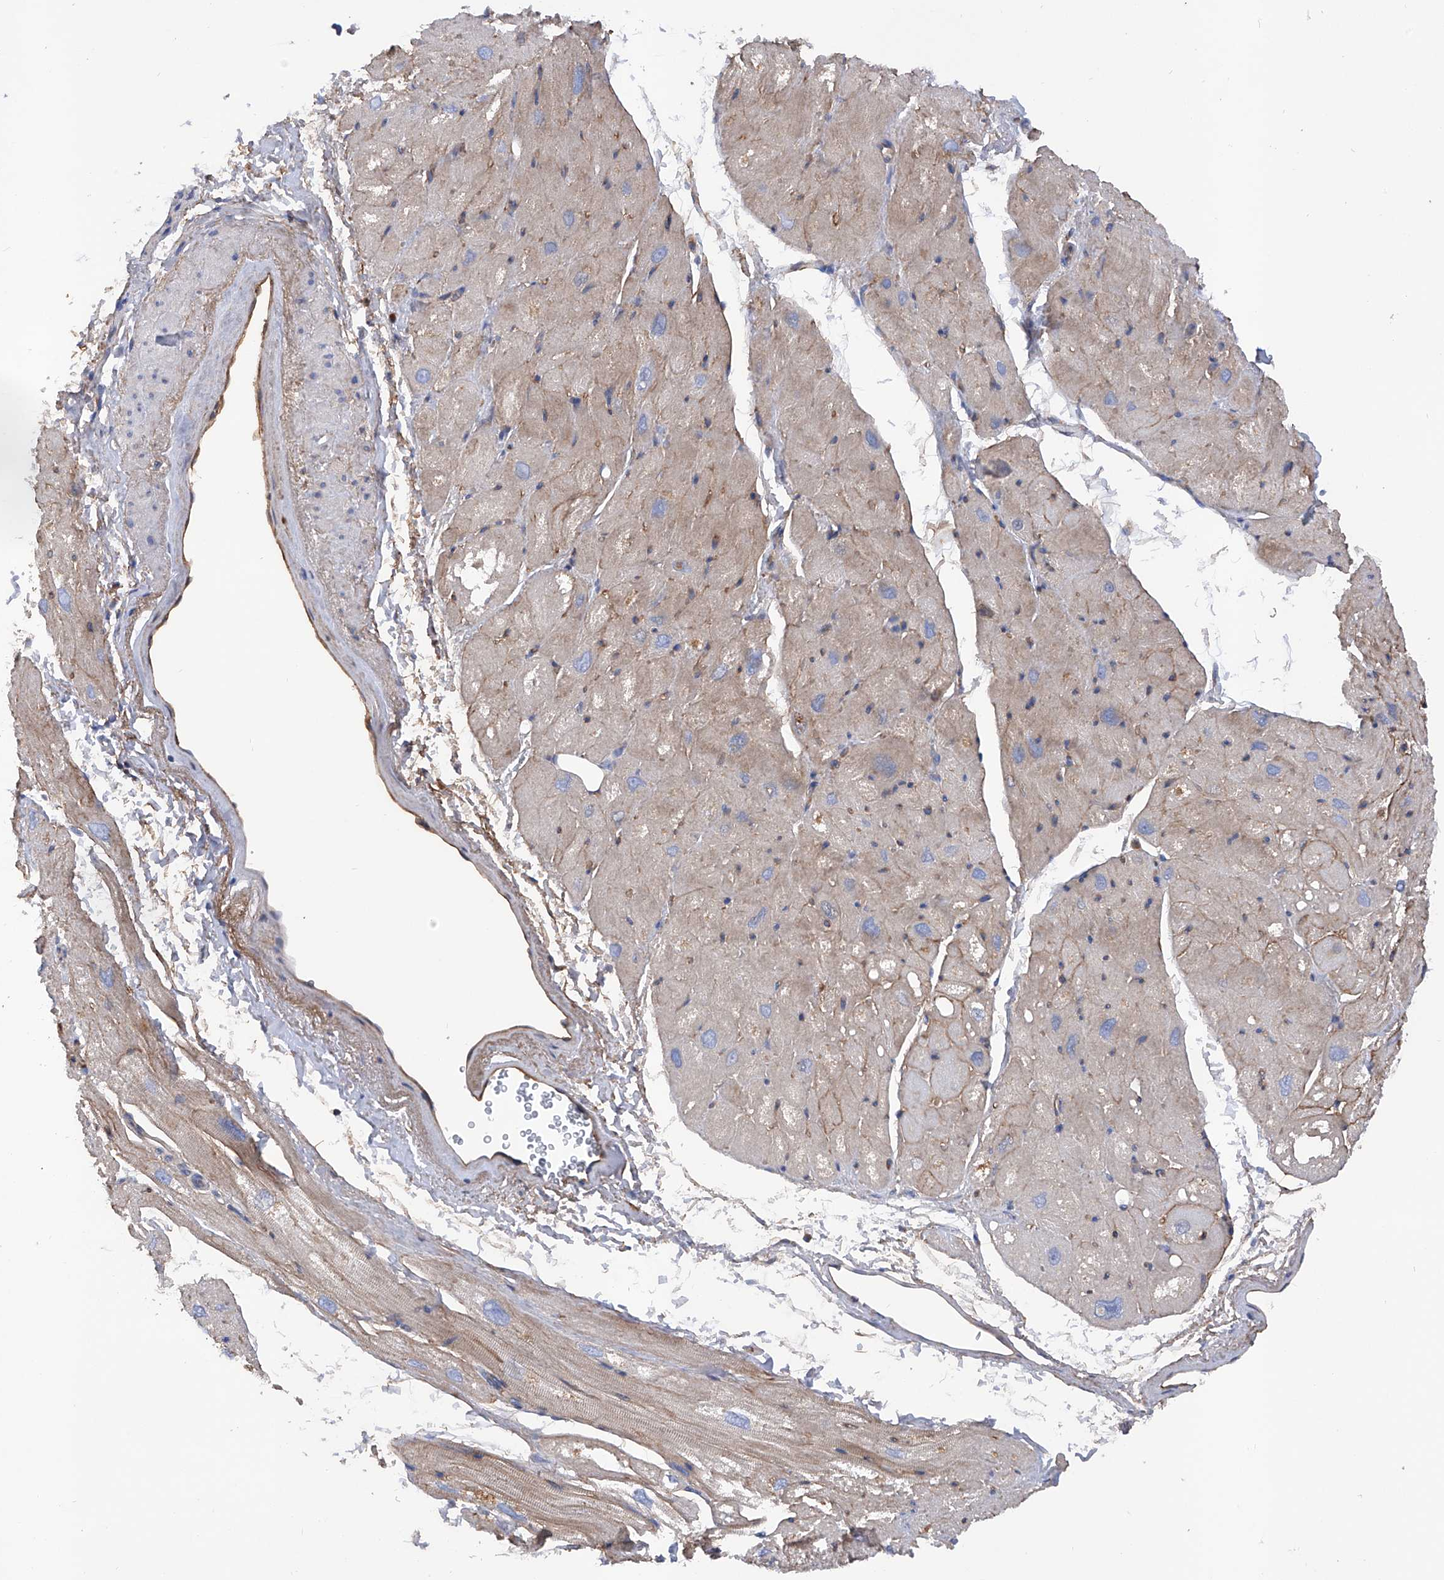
{"staining": {"intensity": "moderate", "quantity": "25%-75%", "location": "cytoplasmic/membranous"}, "tissue": "heart muscle", "cell_type": "Cardiomyocytes", "image_type": "normal", "snomed": [{"axis": "morphology", "description": "Normal tissue, NOS"}, {"axis": "topography", "description": "Heart"}], "caption": "IHC histopathology image of benign heart muscle: human heart muscle stained using immunohistochemistry (IHC) shows medium levels of moderate protein expression localized specifically in the cytoplasmic/membranous of cardiomyocytes, appearing as a cytoplasmic/membranous brown color.", "gene": "INPP5B", "patient": {"sex": "male", "age": 50}}